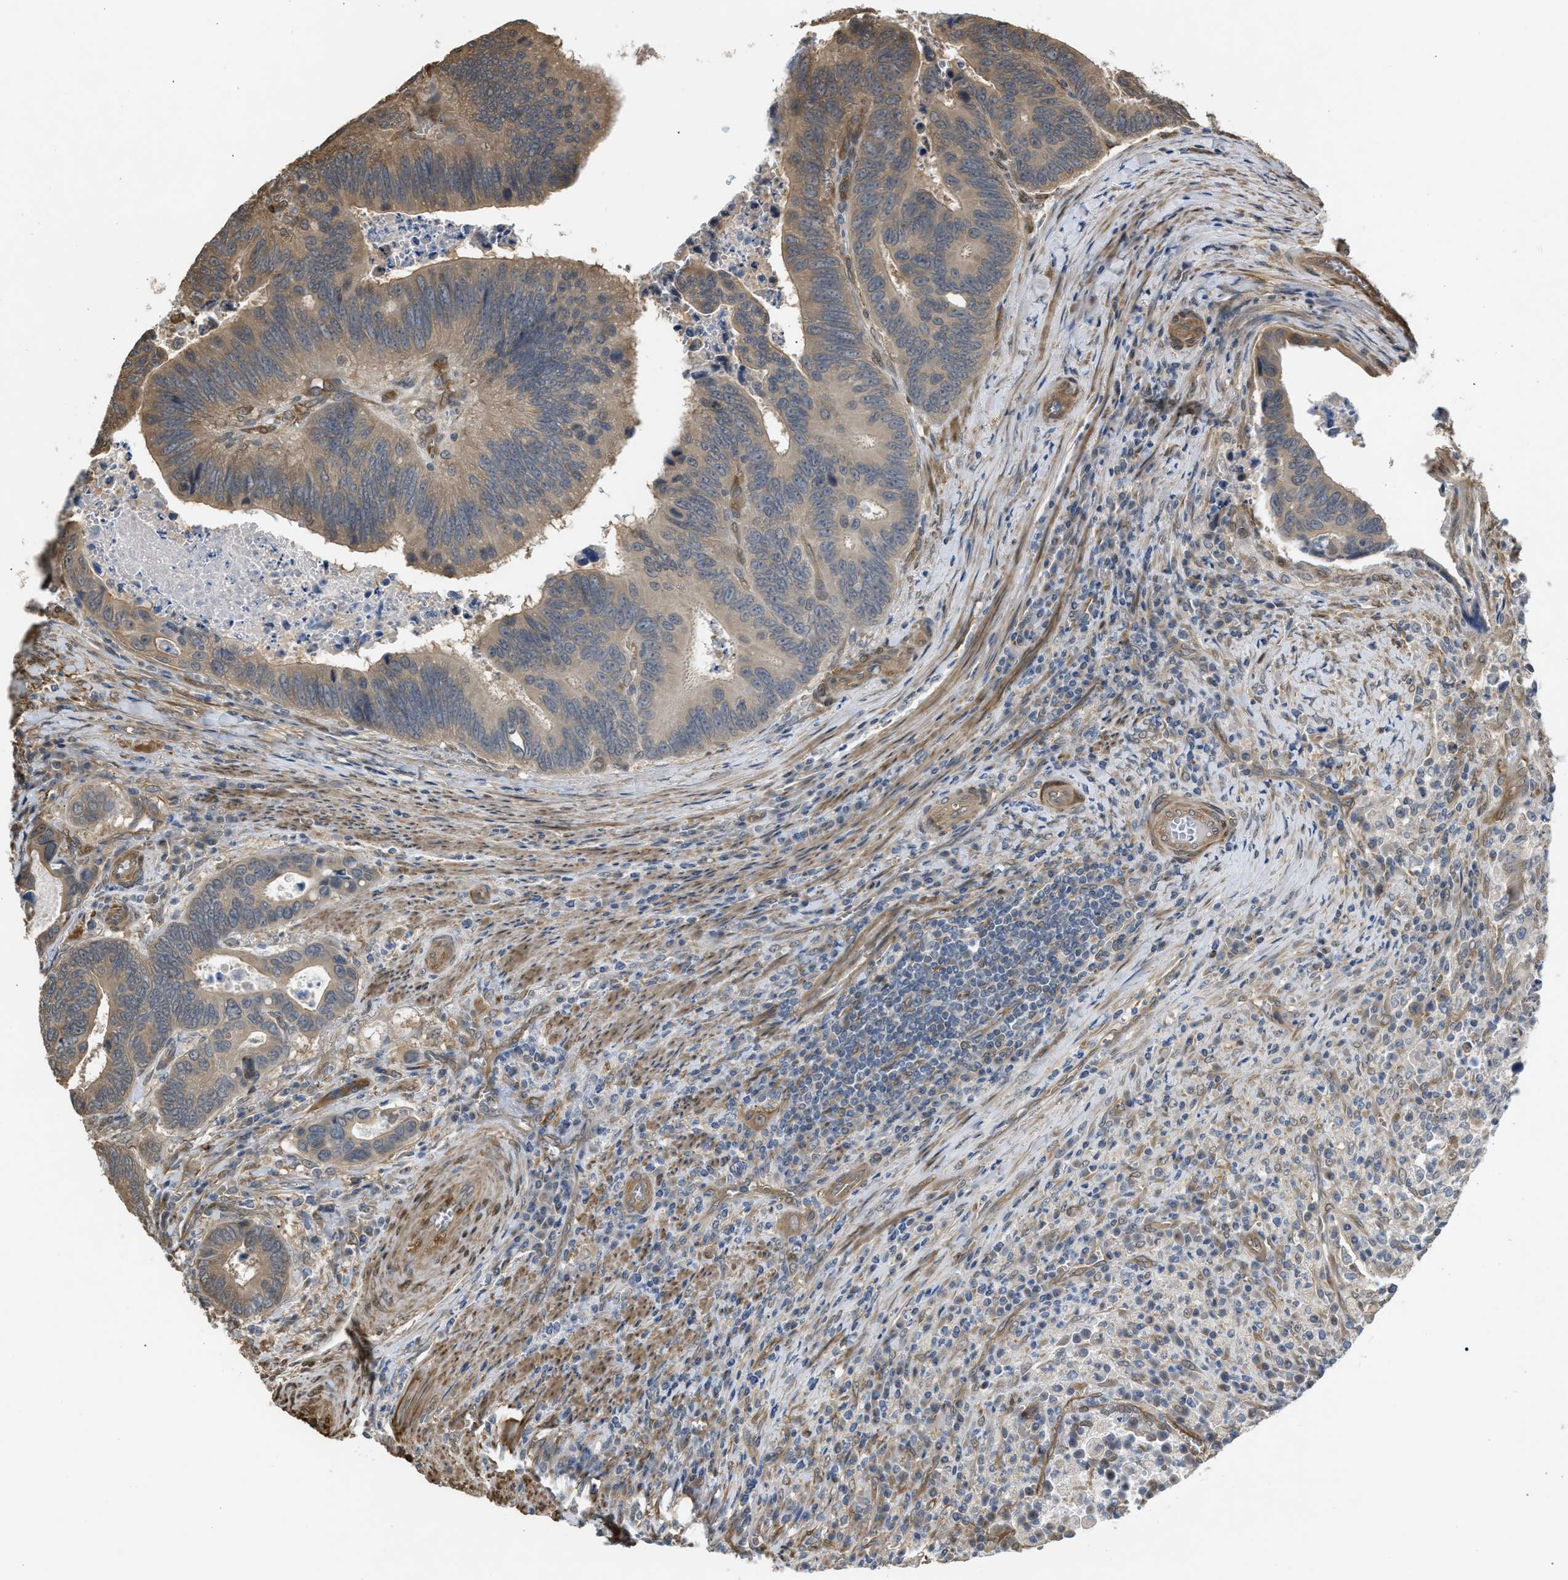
{"staining": {"intensity": "weak", "quantity": ">75%", "location": "cytoplasmic/membranous"}, "tissue": "colorectal cancer", "cell_type": "Tumor cells", "image_type": "cancer", "snomed": [{"axis": "morphology", "description": "Inflammation, NOS"}, {"axis": "morphology", "description": "Adenocarcinoma, NOS"}, {"axis": "topography", "description": "Colon"}], "caption": "Colorectal cancer (adenocarcinoma) was stained to show a protein in brown. There is low levels of weak cytoplasmic/membranous staining in about >75% of tumor cells.", "gene": "BAG3", "patient": {"sex": "male", "age": 72}}